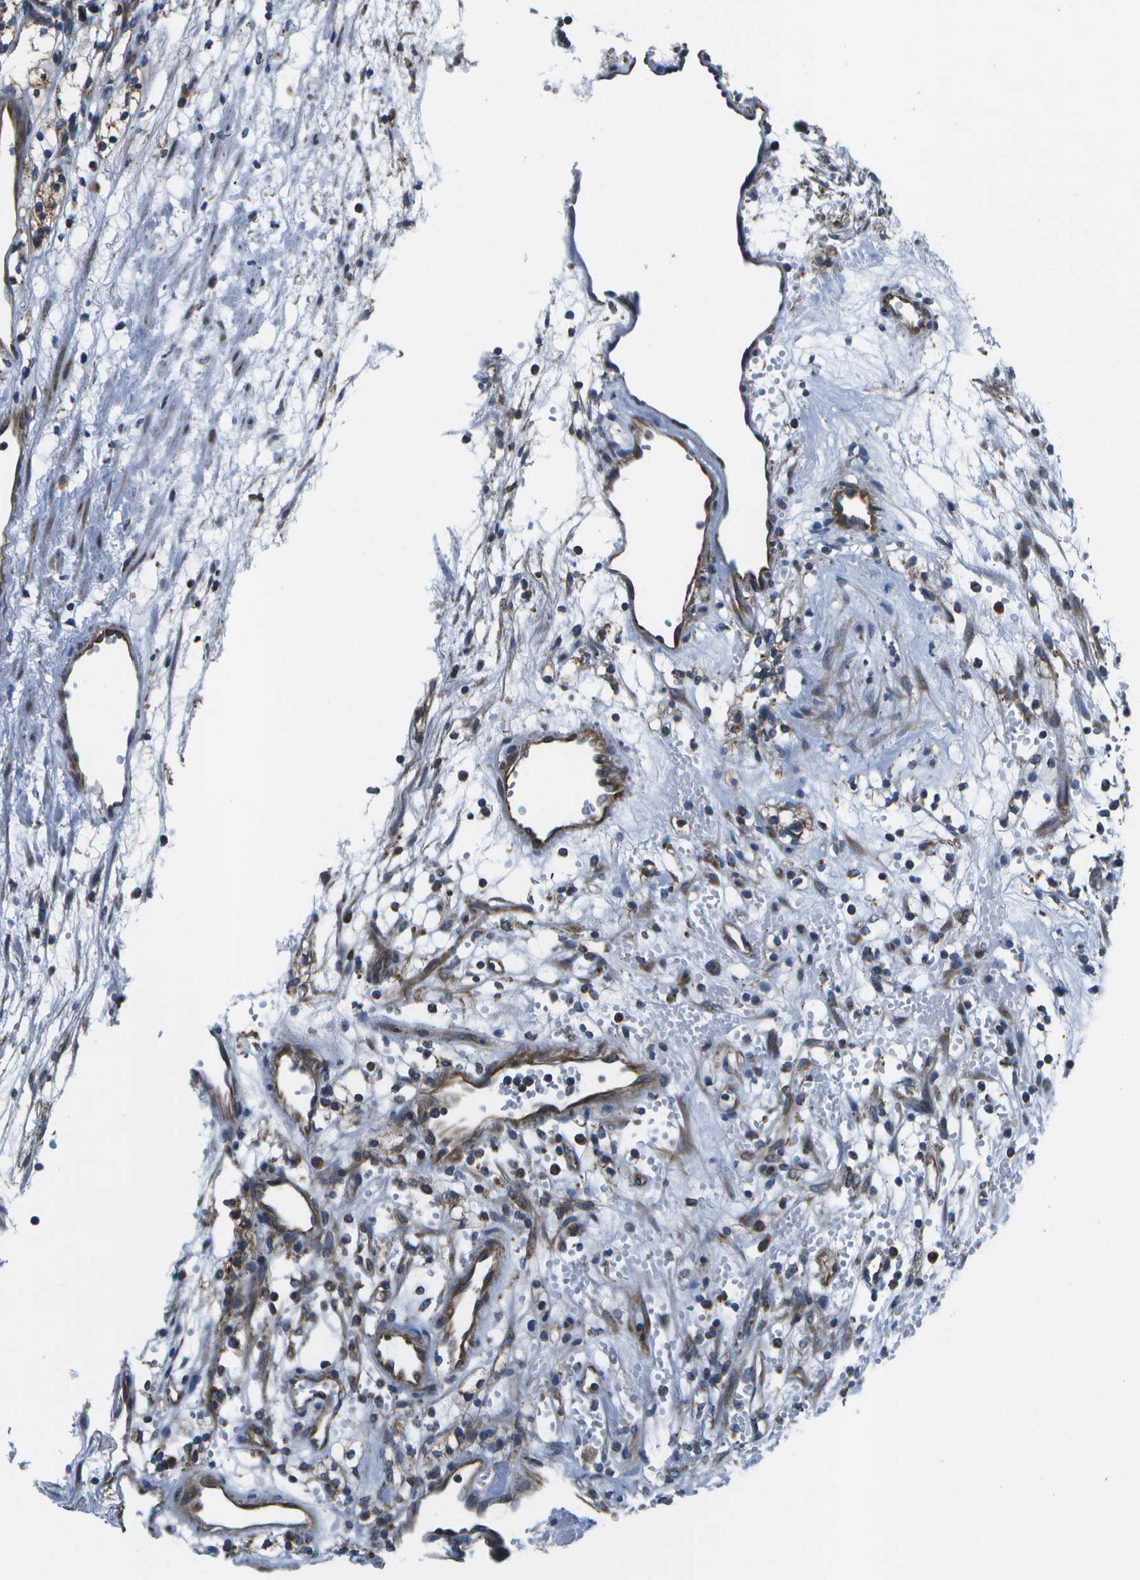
{"staining": {"intensity": "strong", "quantity": "25%-75%", "location": "cytoplasmic/membranous"}, "tissue": "renal cancer", "cell_type": "Tumor cells", "image_type": "cancer", "snomed": [{"axis": "morphology", "description": "Adenocarcinoma, NOS"}, {"axis": "topography", "description": "Kidney"}], "caption": "Immunohistochemistry (DAB) staining of renal adenocarcinoma demonstrates strong cytoplasmic/membranous protein positivity in about 25%-75% of tumor cells.", "gene": "MVK", "patient": {"sex": "male", "age": 59}}